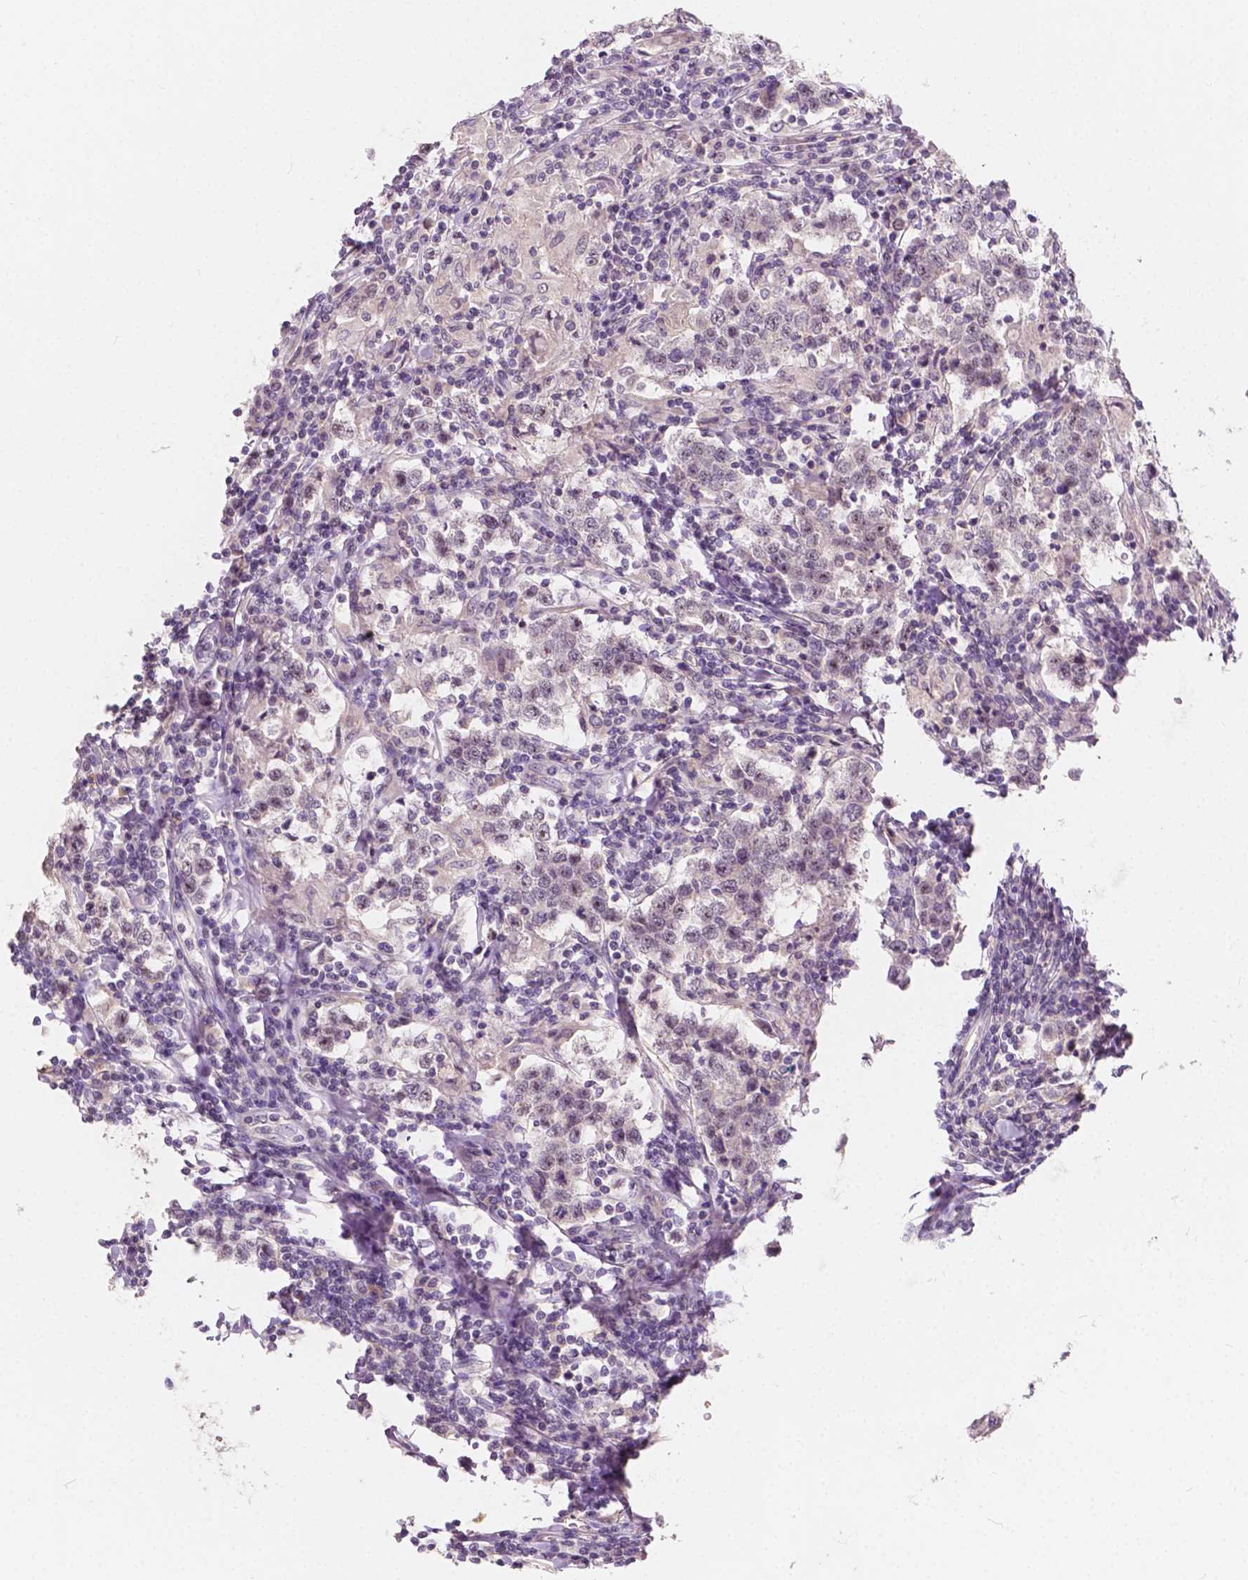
{"staining": {"intensity": "negative", "quantity": "none", "location": "none"}, "tissue": "testis cancer", "cell_type": "Tumor cells", "image_type": "cancer", "snomed": [{"axis": "morphology", "description": "Seminoma, NOS"}, {"axis": "morphology", "description": "Carcinoma, Embryonal, NOS"}, {"axis": "topography", "description": "Testis"}], "caption": "This micrograph is of testis cancer stained with IHC to label a protein in brown with the nuclei are counter-stained blue. There is no expression in tumor cells. The staining was performed using DAB to visualize the protein expression in brown, while the nuclei were stained in blue with hematoxylin (Magnification: 20x).", "gene": "SIRT2", "patient": {"sex": "male", "age": 41}}